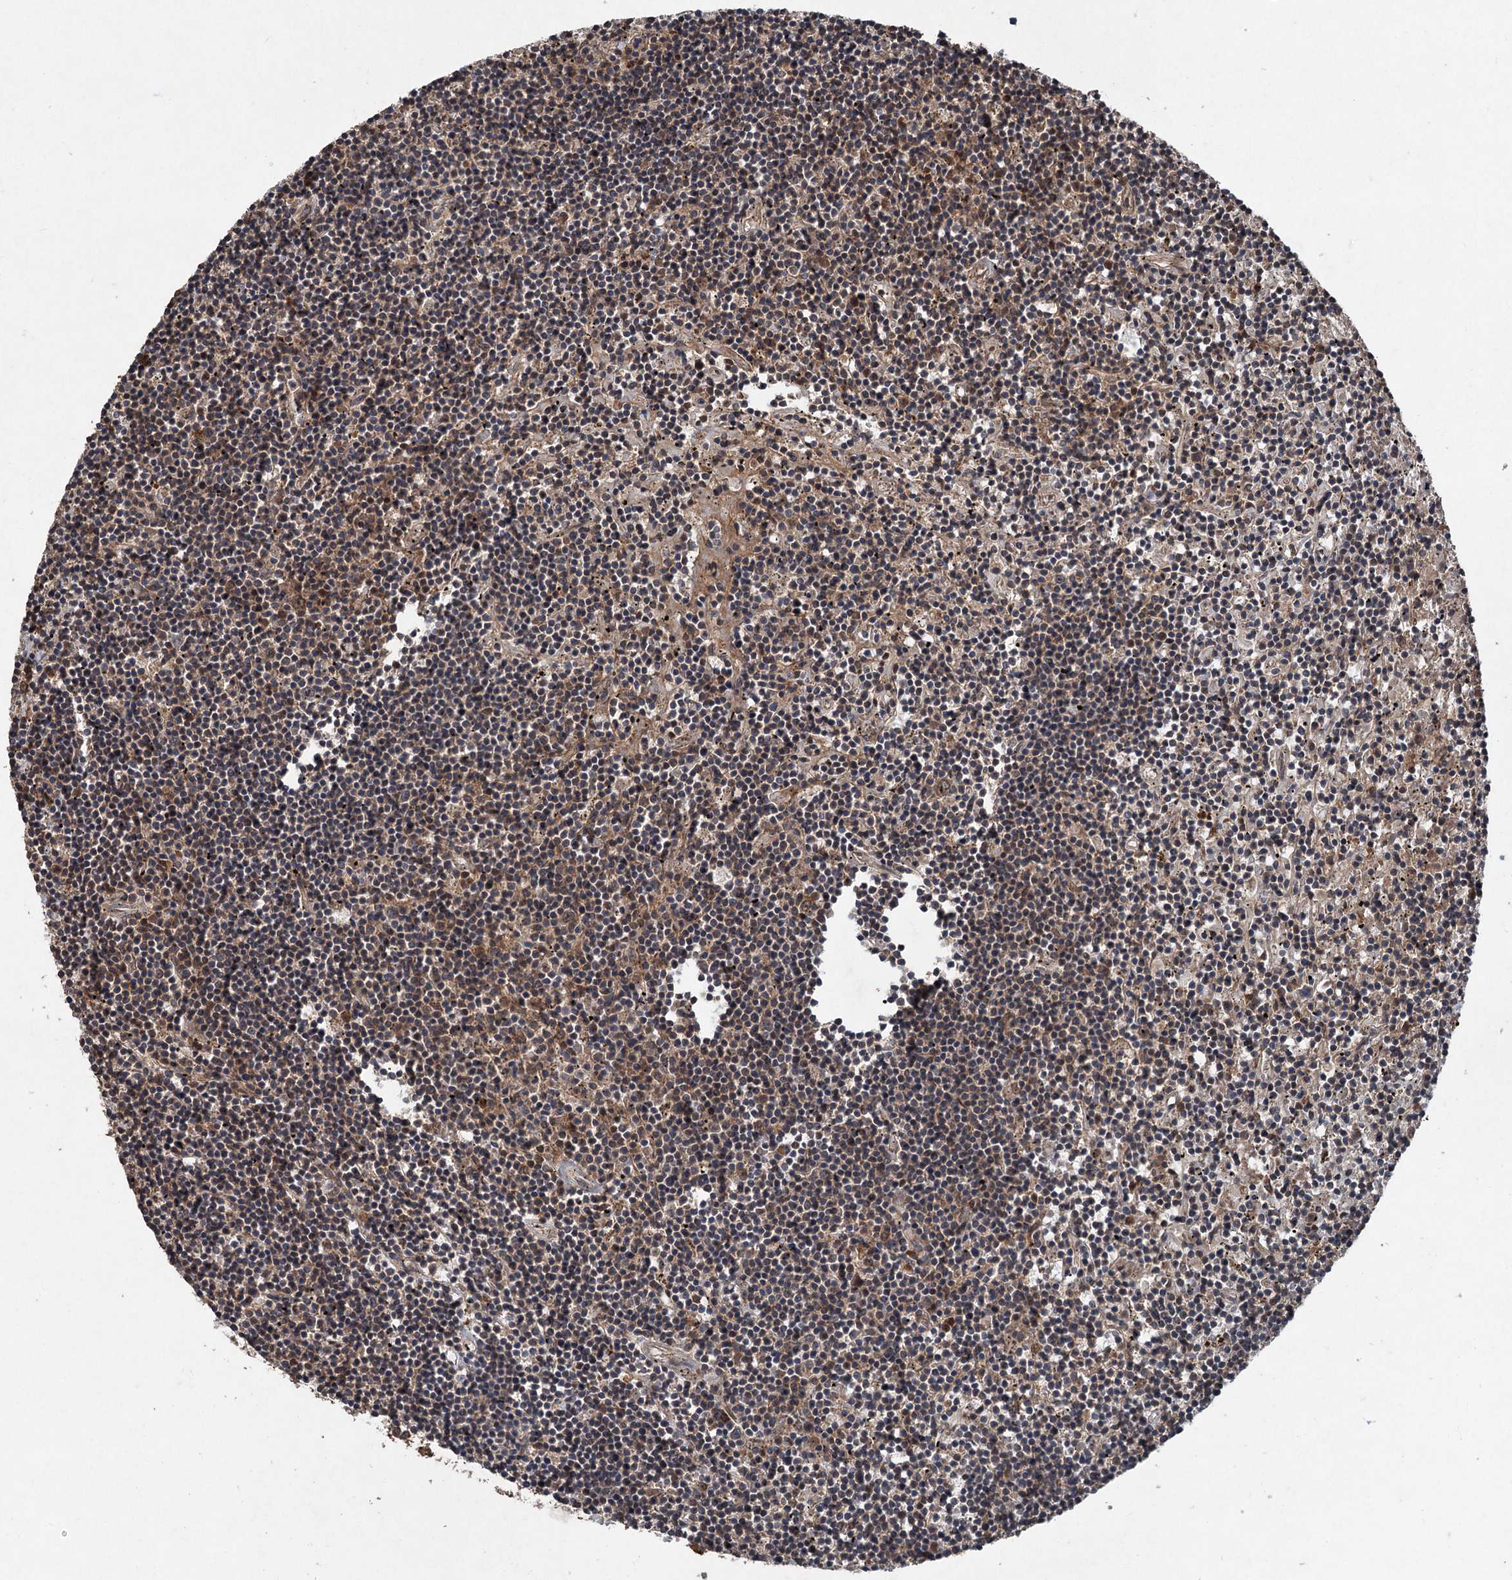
{"staining": {"intensity": "moderate", "quantity": "25%-75%", "location": "cytoplasmic/membranous"}, "tissue": "lymphoma", "cell_type": "Tumor cells", "image_type": "cancer", "snomed": [{"axis": "morphology", "description": "Malignant lymphoma, non-Hodgkin's type, Low grade"}, {"axis": "topography", "description": "Spleen"}], "caption": "Lymphoma stained for a protein (brown) demonstrates moderate cytoplasmic/membranous positive expression in about 25%-75% of tumor cells.", "gene": "ALAS1", "patient": {"sex": "male", "age": 76}}